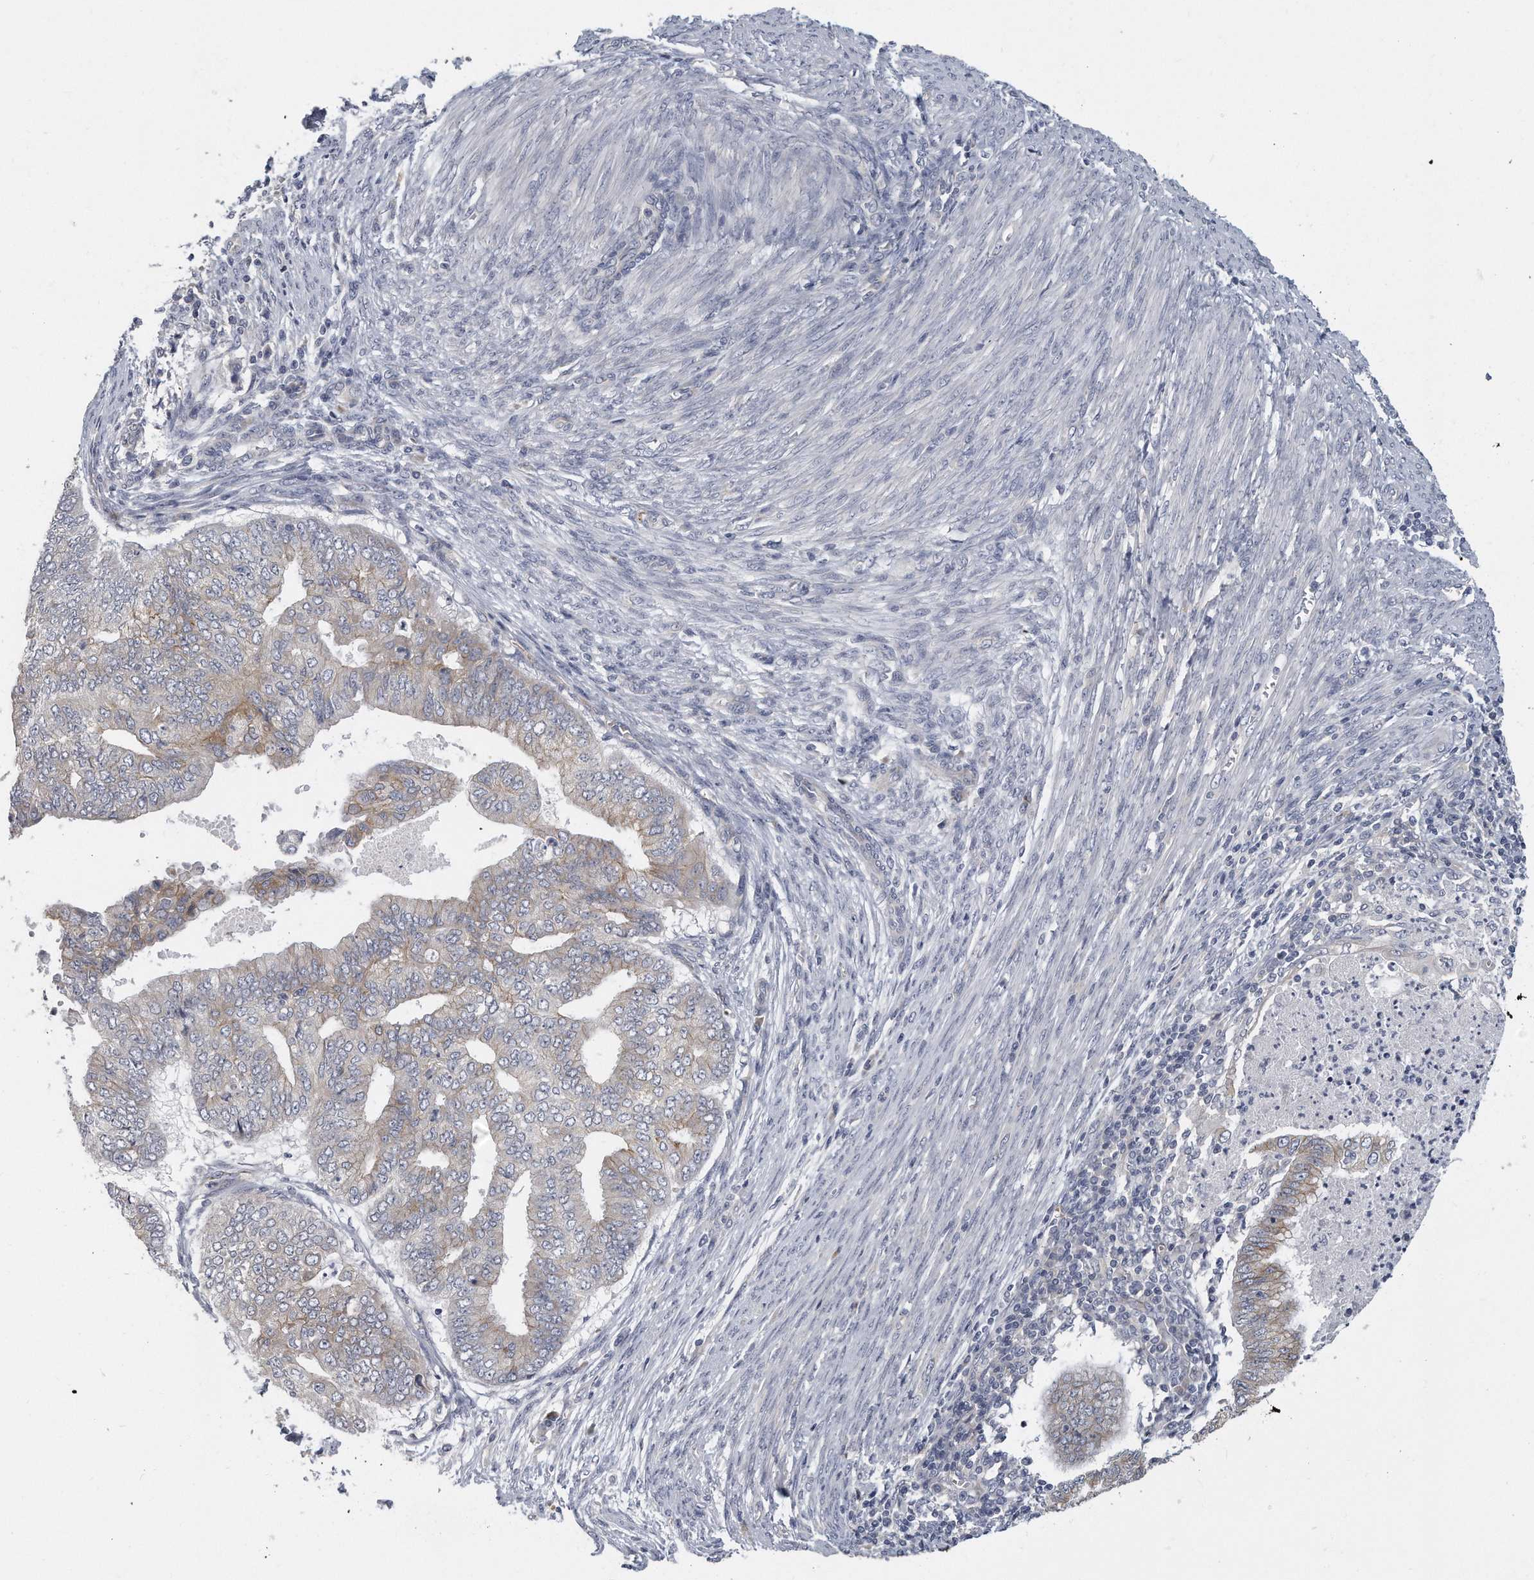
{"staining": {"intensity": "weak", "quantity": "<25%", "location": "cytoplasmic/membranous"}, "tissue": "endometrial cancer", "cell_type": "Tumor cells", "image_type": "cancer", "snomed": [{"axis": "morphology", "description": "Polyp, NOS"}, {"axis": "morphology", "description": "Adenocarcinoma, NOS"}, {"axis": "morphology", "description": "Adenoma, NOS"}, {"axis": "topography", "description": "Endometrium"}], "caption": "Protein analysis of endometrial cancer displays no significant expression in tumor cells. (DAB IHC, high magnification).", "gene": "PLEKHA6", "patient": {"sex": "female", "age": 79}}